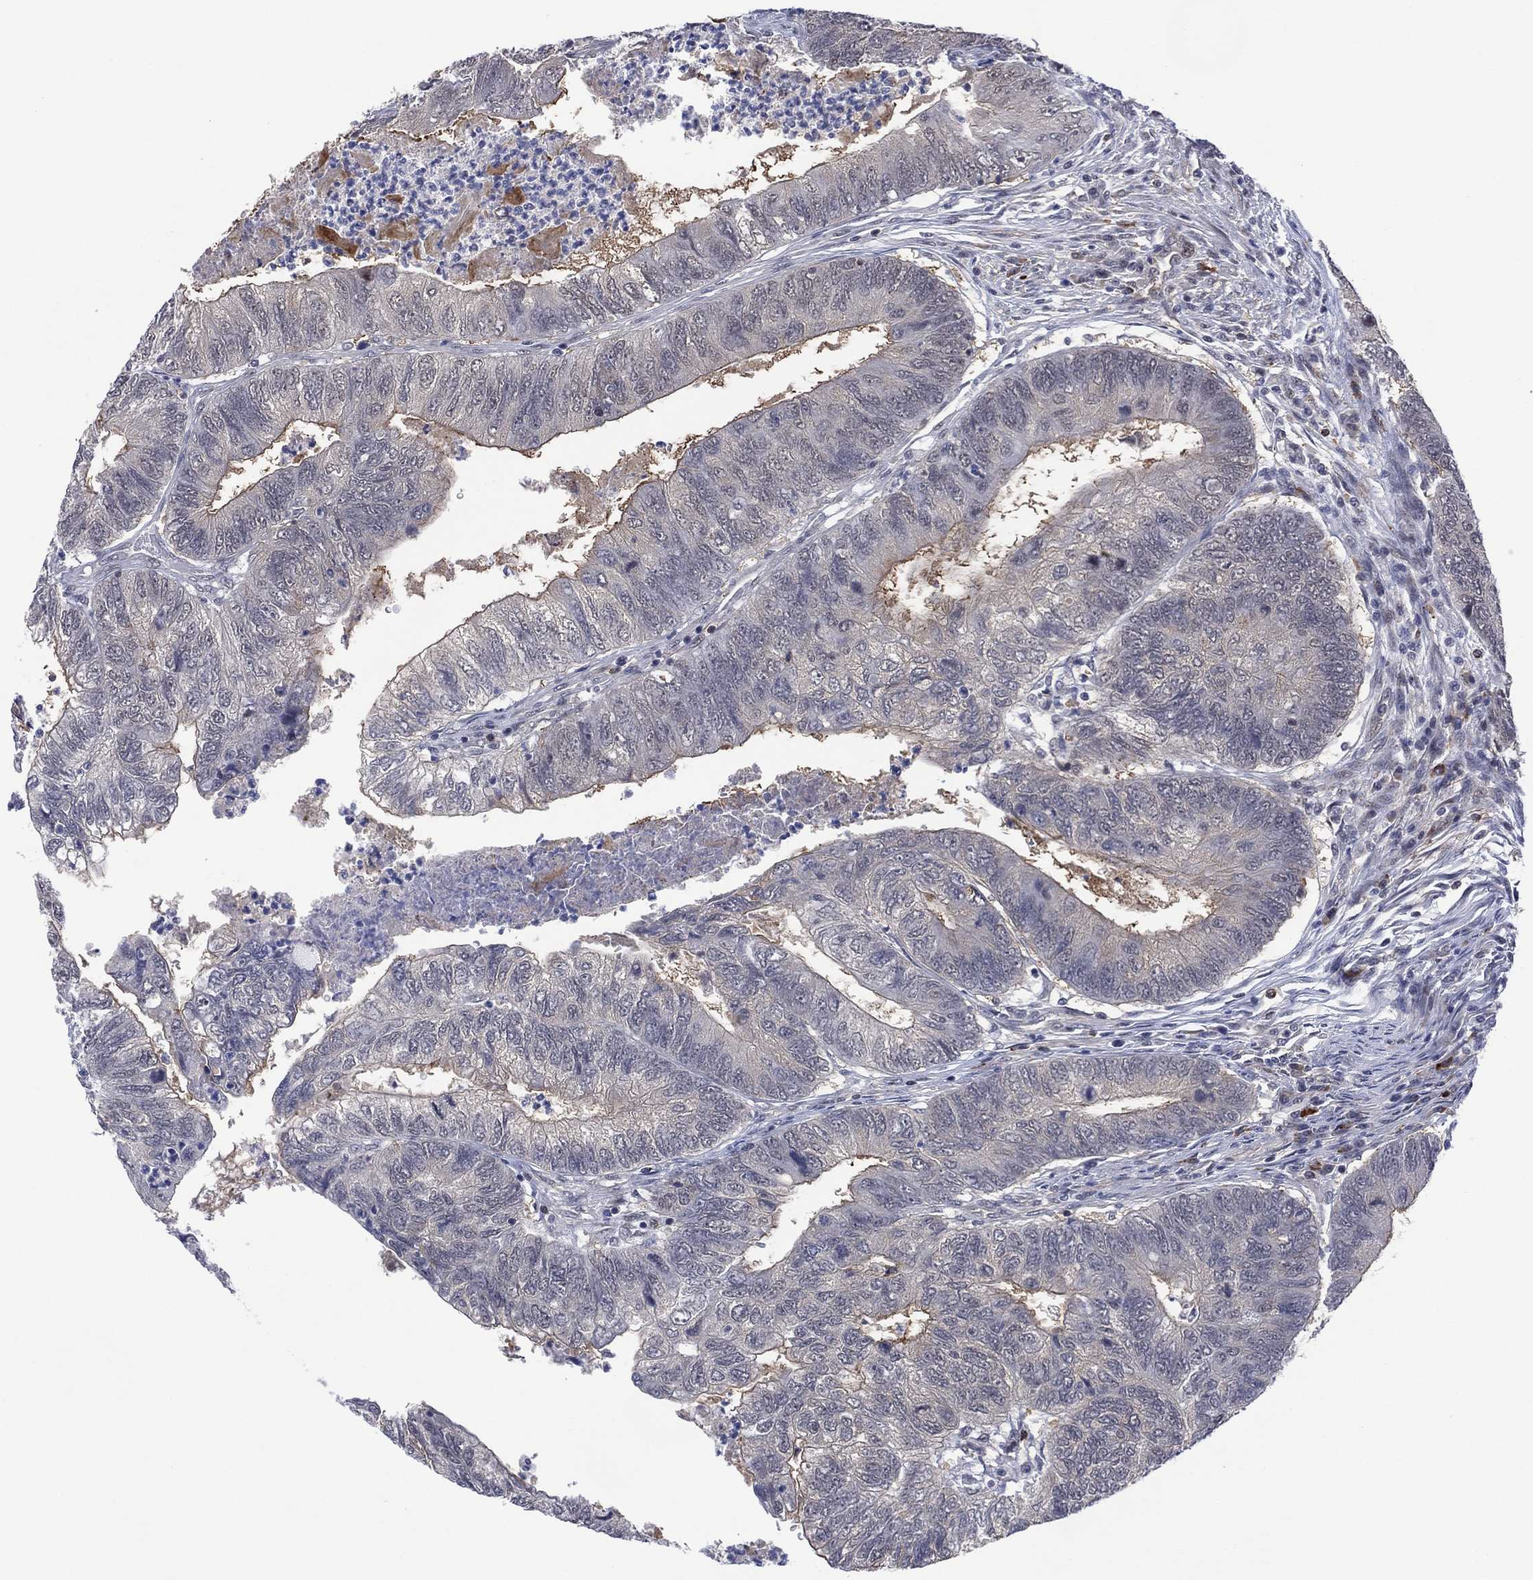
{"staining": {"intensity": "negative", "quantity": "none", "location": "none"}, "tissue": "colorectal cancer", "cell_type": "Tumor cells", "image_type": "cancer", "snomed": [{"axis": "morphology", "description": "Adenocarcinoma, NOS"}, {"axis": "topography", "description": "Colon"}], "caption": "This is an immunohistochemistry photomicrograph of colorectal adenocarcinoma. There is no staining in tumor cells.", "gene": "DPP4", "patient": {"sex": "female", "age": 67}}